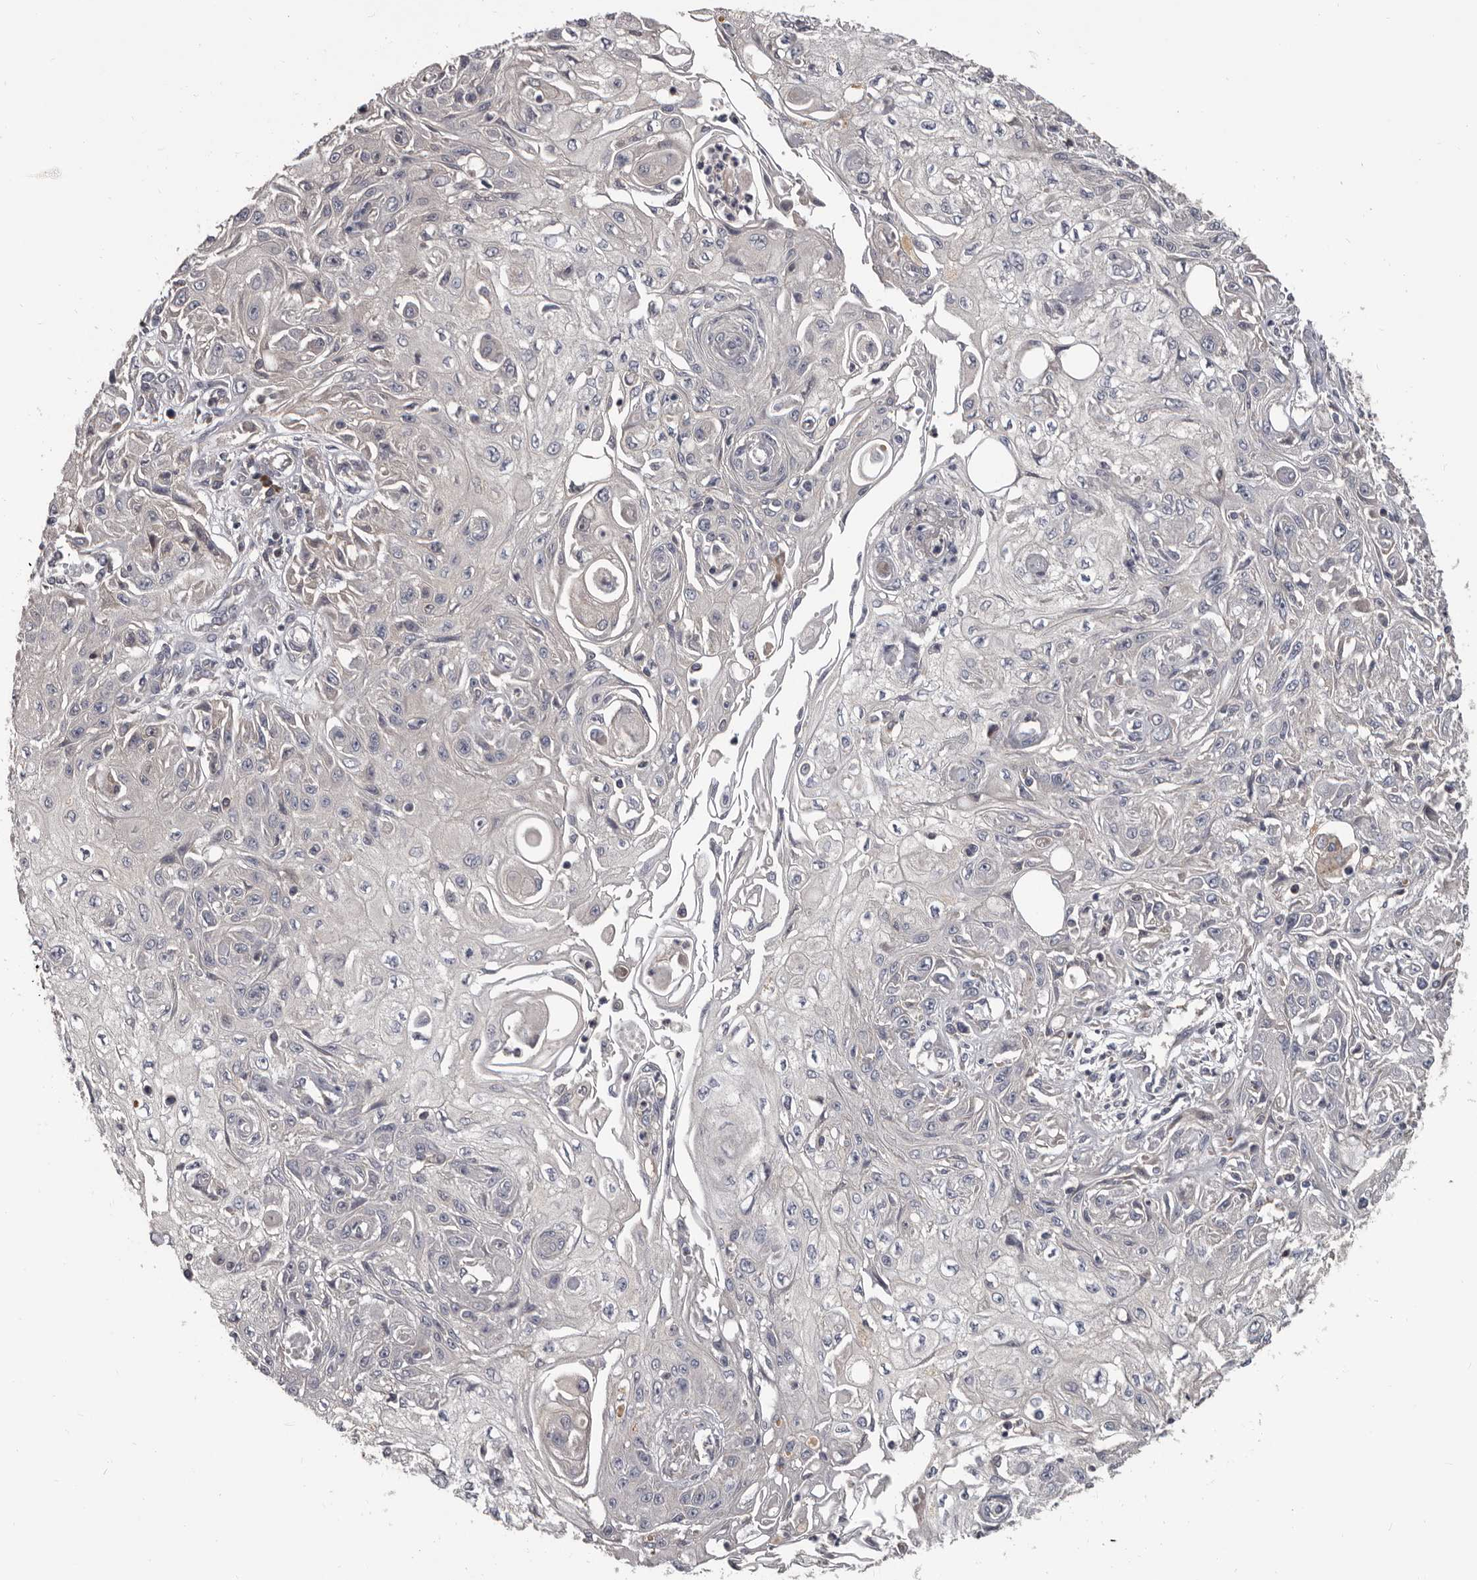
{"staining": {"intensity": "negative", "quantity": "none", "location": "none"}, "tissue": "skin cancer", "cell_type": "Tumor cells", "image_type": "cancer", "snomed": [{"axis": "morphology", "description": "Squamous cell carcinoma, NOS"}, {"axis": "morphology", "description": "Squamous cell carcinoma, metastatic, NOS"}, {"axis": "topography", "description": "Skin"}, {"axis": "topography", "description": "Lymph node"}], "caption": "Protein analysis of skin cancer (squamous cell carcinoma) shows no significant expression in tumor cells. (DAB IHC with hematoxylin counter stain).", "gene": "ALDH5A1", "patient": {"sex": "male", "age": 75}}